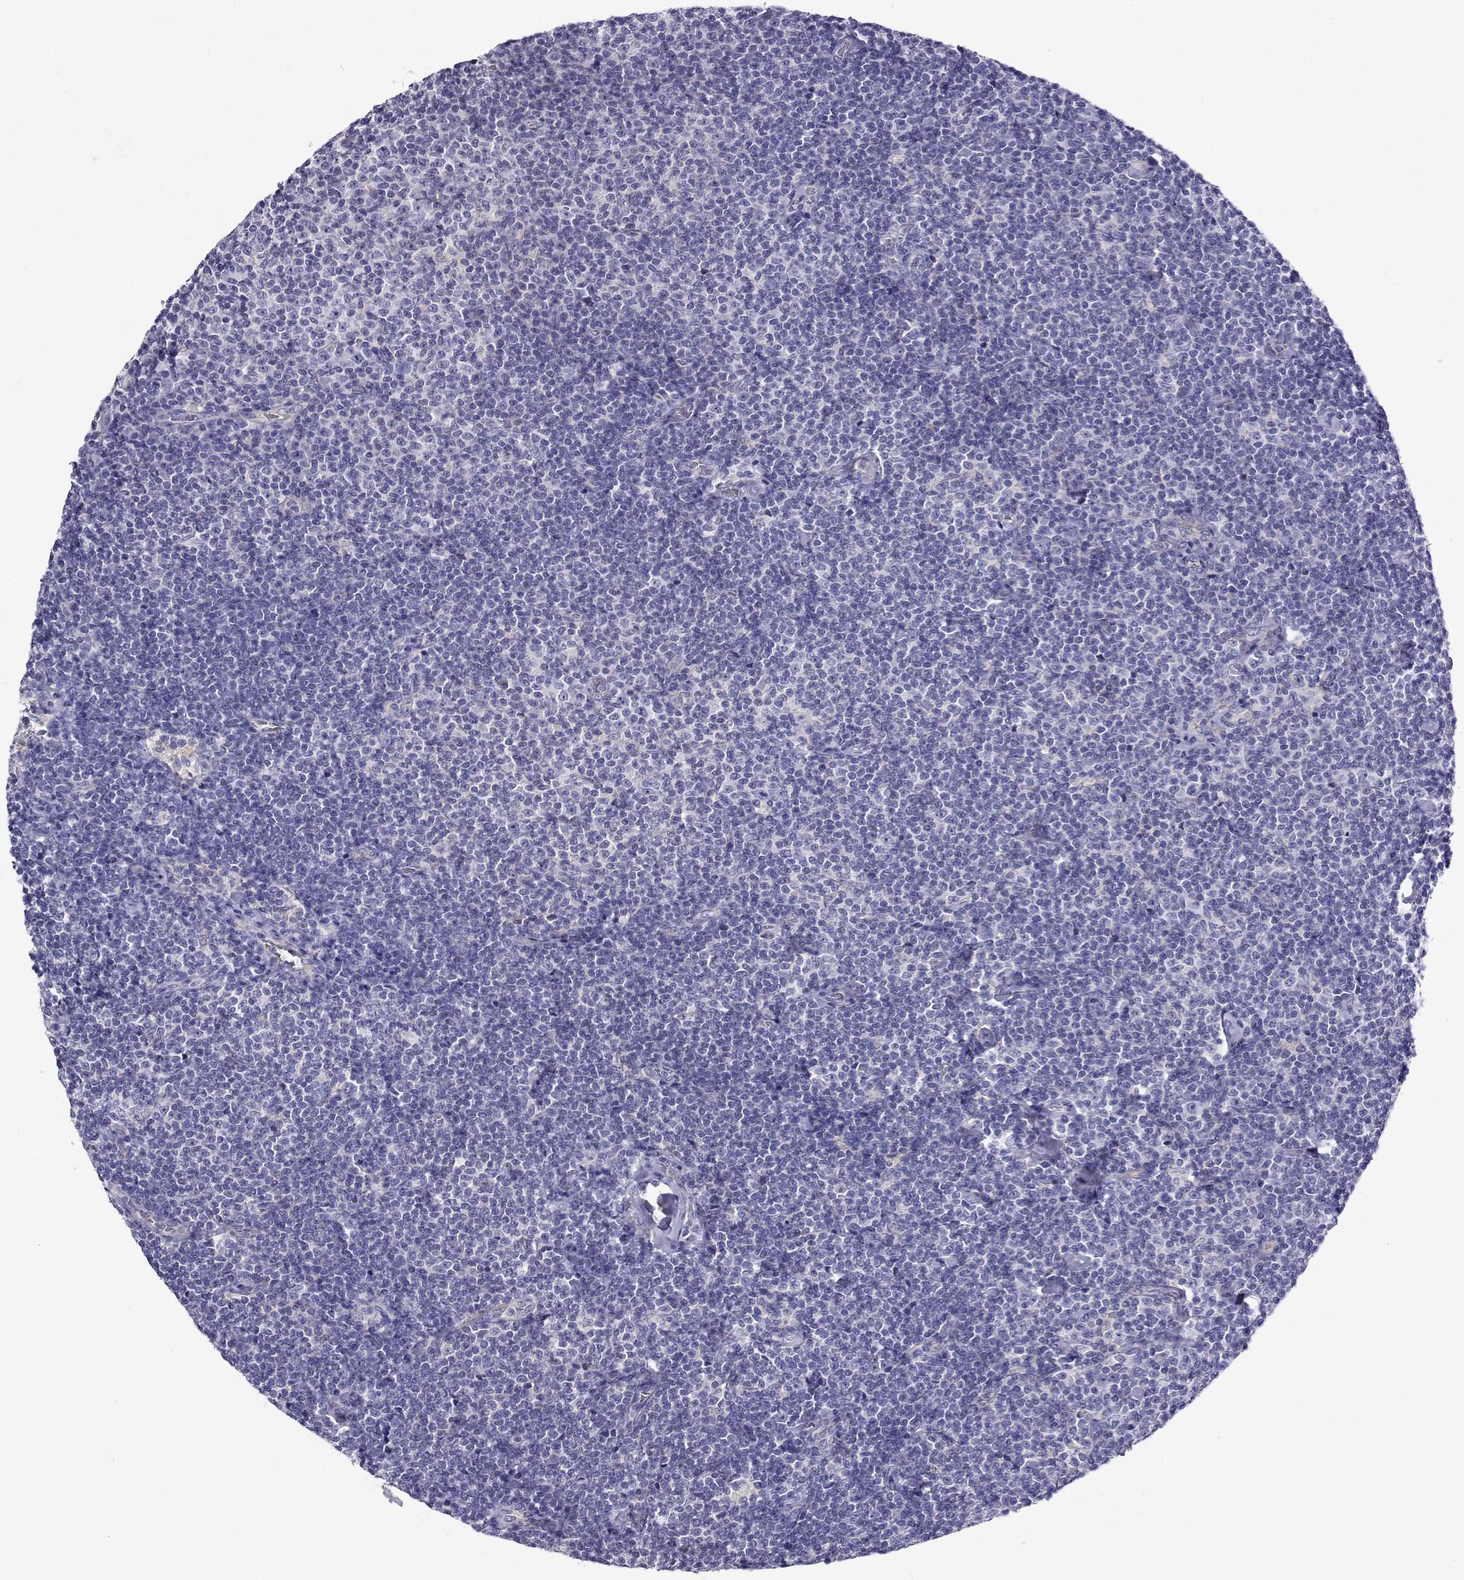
{"staining": {"intensity": "negative", "quantity": "none", "location": "none"}, "tissue": "lymphoma", "cell_type": "Tumor cells", "image_type": "cancer", "snomed": [{"axis": "morphology", "description": "Malignant lymphoma, non-Hodgkin's type, Low grade"}, {"axis": "topography", "description": "Lymph node"}], "caption": "High magnification brightfield microscopy of malignant lymphoma, non-Hodgkin's type (low-grade) stained with DAB (brown) and counterstained with hematoxylin (blue): tumor cells show no significant staining. (Stains: DAB immunohistochemistry with hematoxylin counter stain, Microscopy: brightfield microscopy at high magnification).", "gene": "LHFPL7", "patient": {"sex": "male", "age": 81}}